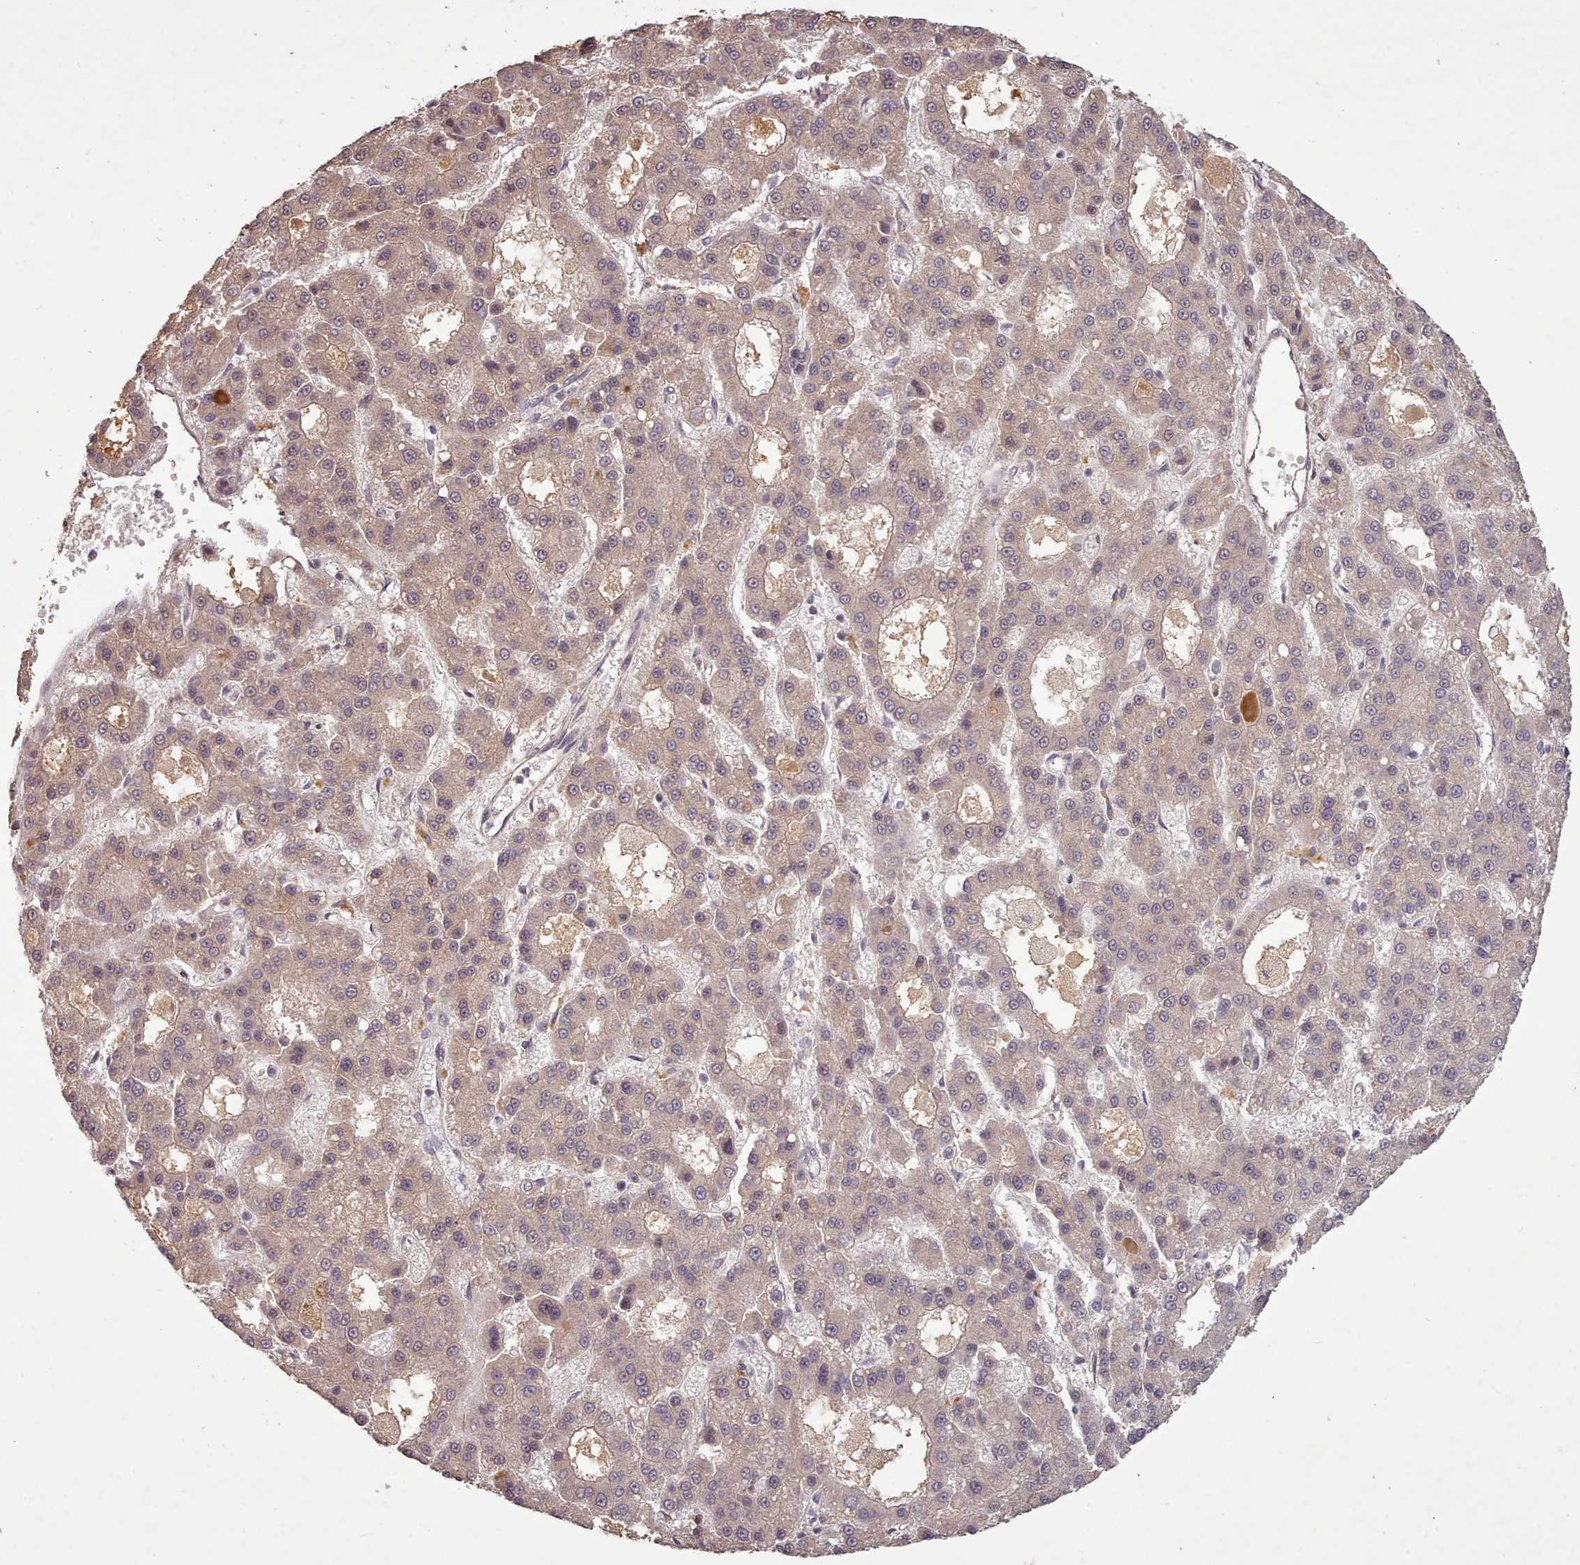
{"staining": {"intensity": "weak", "quantity": "25%-75%", "location": "cytoplasmic/membranous"}, "tissue": "liver cancer", "cell_type": "Tumor cells", "image_type": "cancer", "snomed": [{"axis": "morphology", "description": "Carcinoma, Hepatocellular, NOS"}, {"axis": "topography", "description": "Liver"}], "caption": "The immunohistochemical stain labels weak cytoplasmic/membranous staining in tumor cells of liver cancer (hepatocellular carcinoma) tissue.", "gene": "CDC6", "patient": {"sex": "male", "age": 70}}